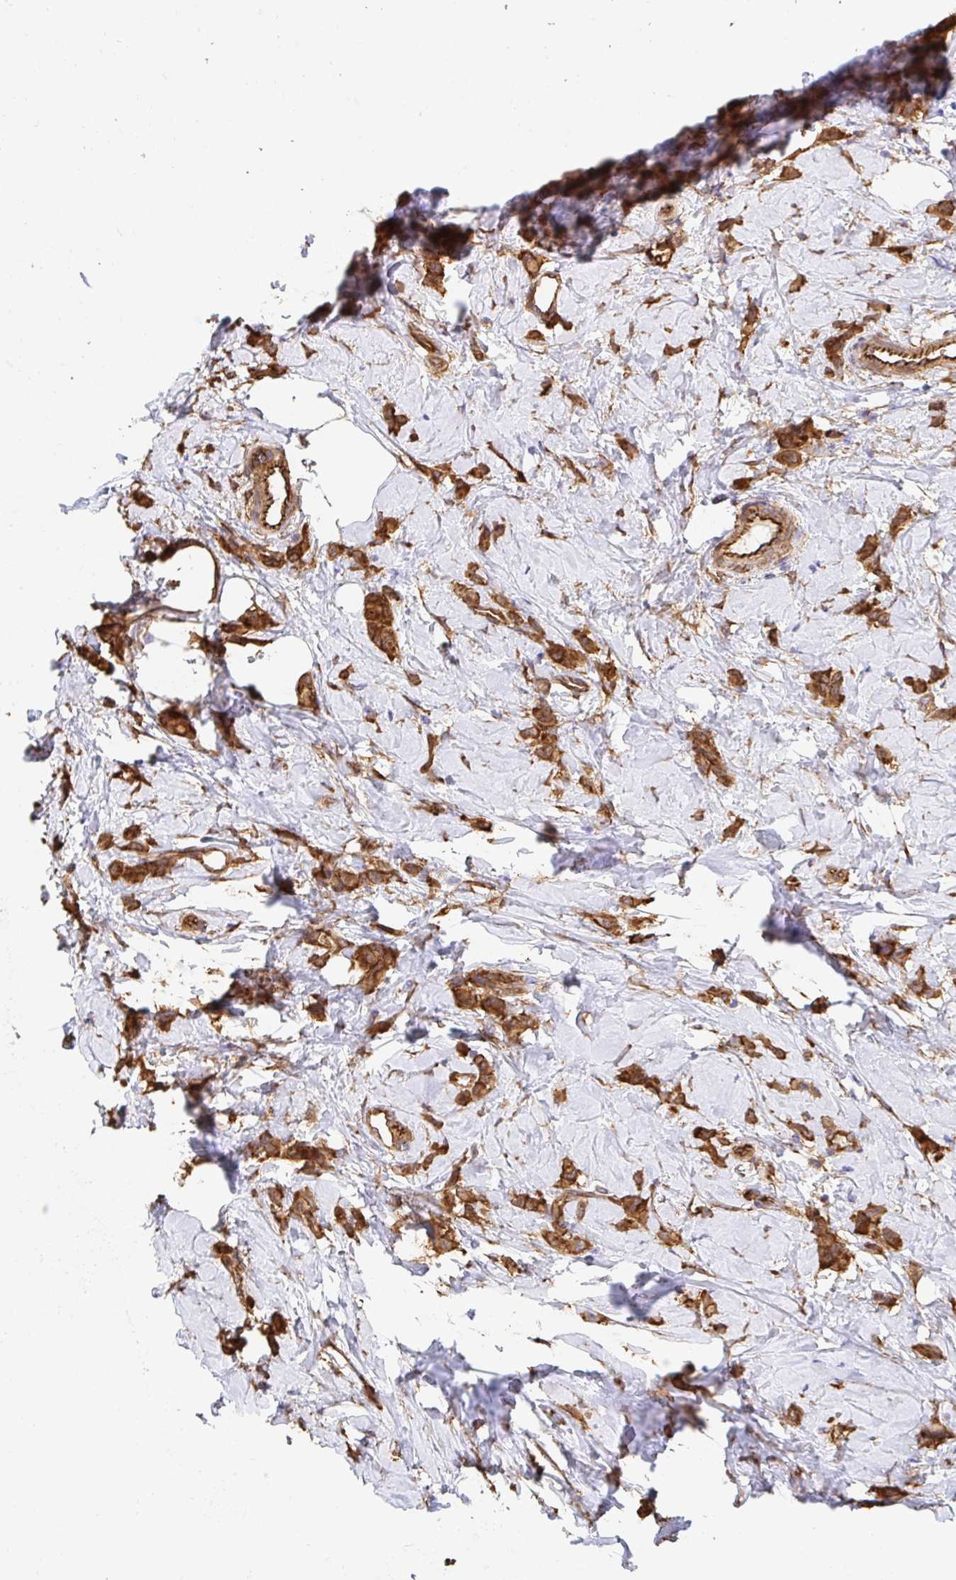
{"staining": {"intensity": "strong", "quantity": ">75%", "location": "cytoplasmic/membranous"}, "tissue": "breast cancer", "cell_type": "Tumor cells", "image_type": "cancer", "snomed": [{"axis": "morphology", "description": "Lobular carcinoma"}, {"axis": "topography", "description": "Breast"}], "caption": "Breast cancer (lobular carcinoma) stained for a protein (brown) exhibits strong cytoplasmic/membranous positive expression in about >75% of tumor cells.", "gene": "CTTN", "patient": {"sex": "female", "age": 66}}